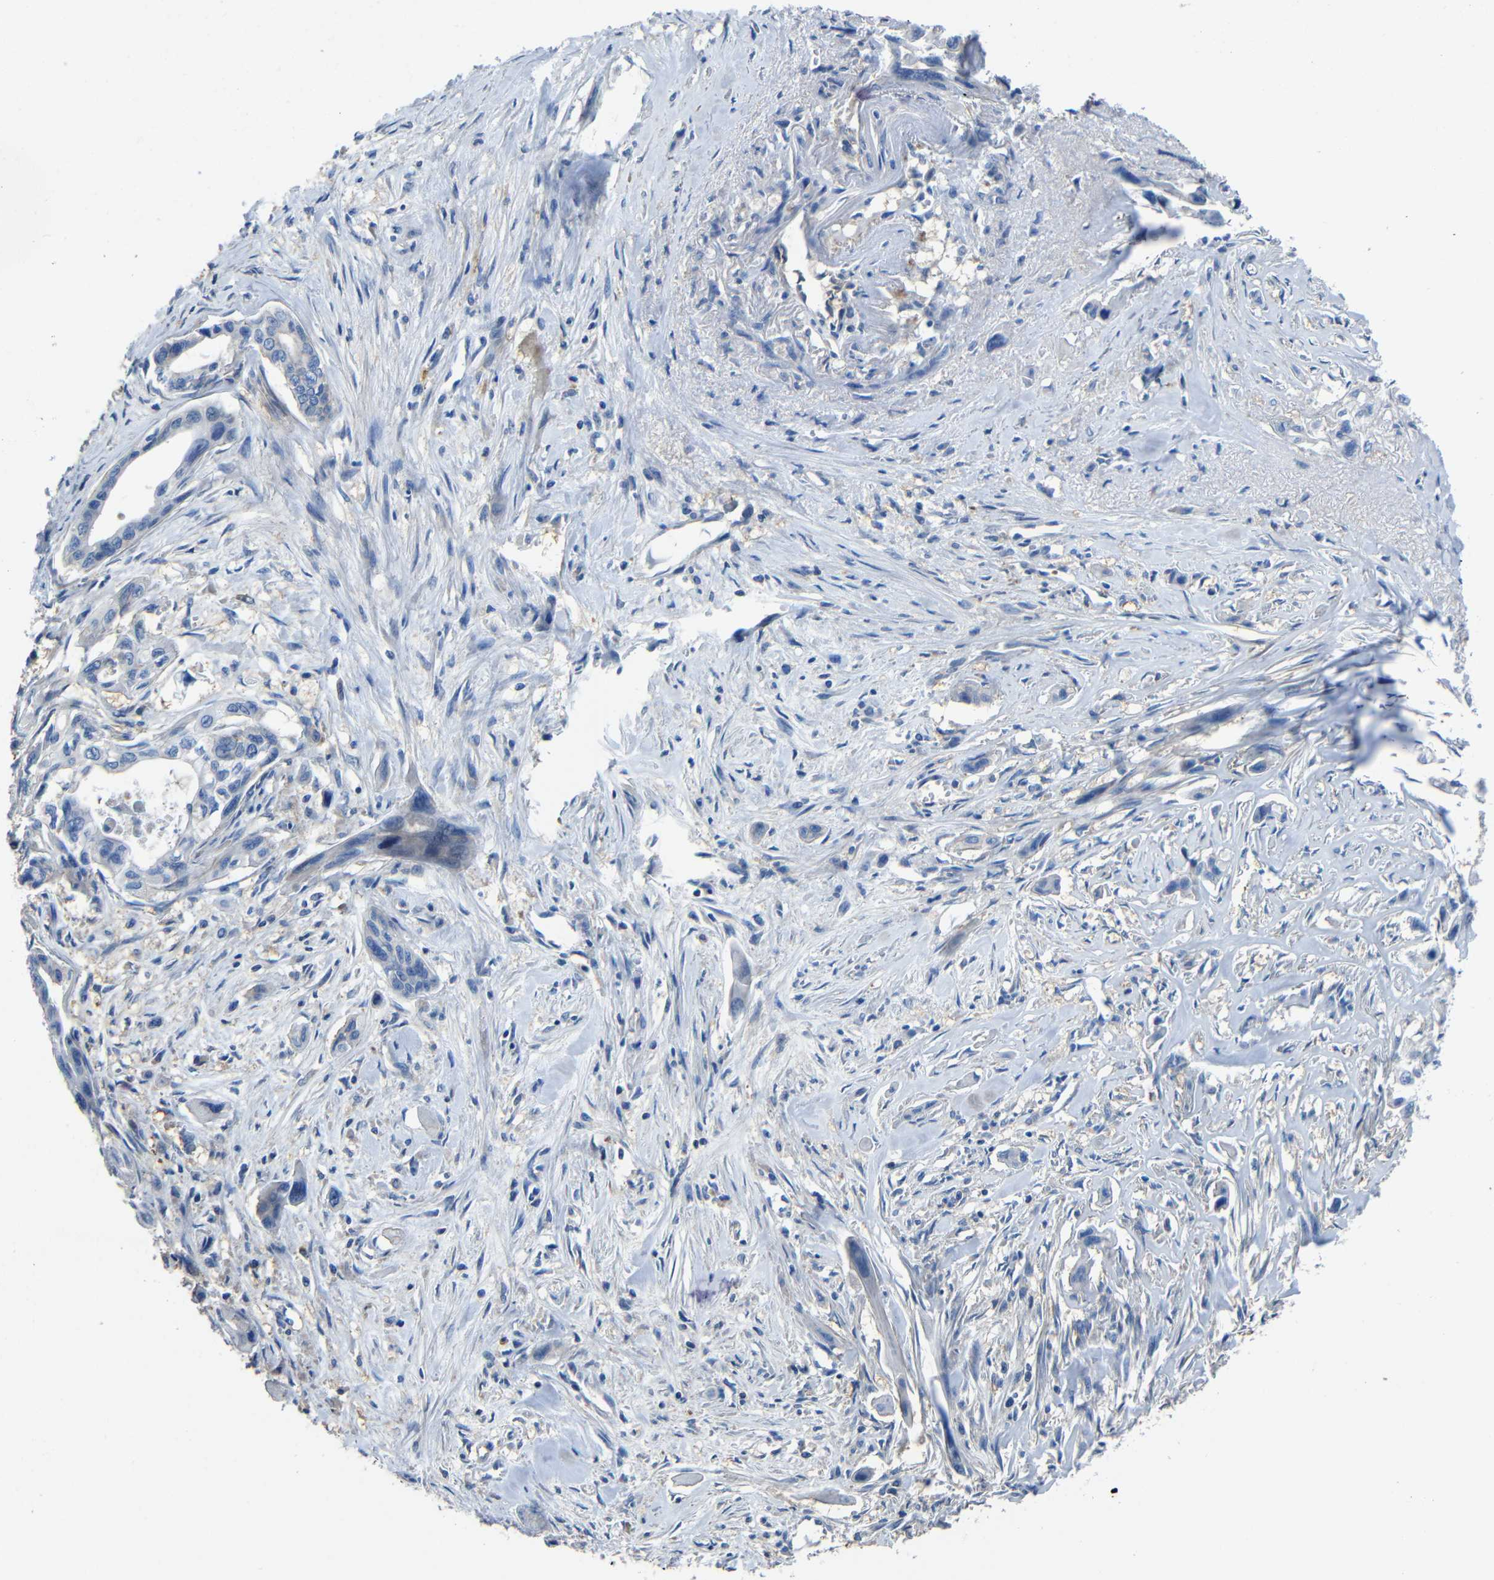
{"staining": {"intensity": "negative", "quantity": "none", "location": "none"}, "tissue": "pancreatic cancer", "cell_type": "Tumor cells", "image_type": "cancer", "snomed": [{"axis": "morphology", "description": "Adenocarcinoma, NOS"}, {"axis": "topography", "description": "Pancreas"}], "caption": "The immunohistochemistry micrograph has no significant staining in tumor cells of pancreatic cancer tissue.", "gene": "GDI1", "patient": {"sex": "male", "age": 73}}